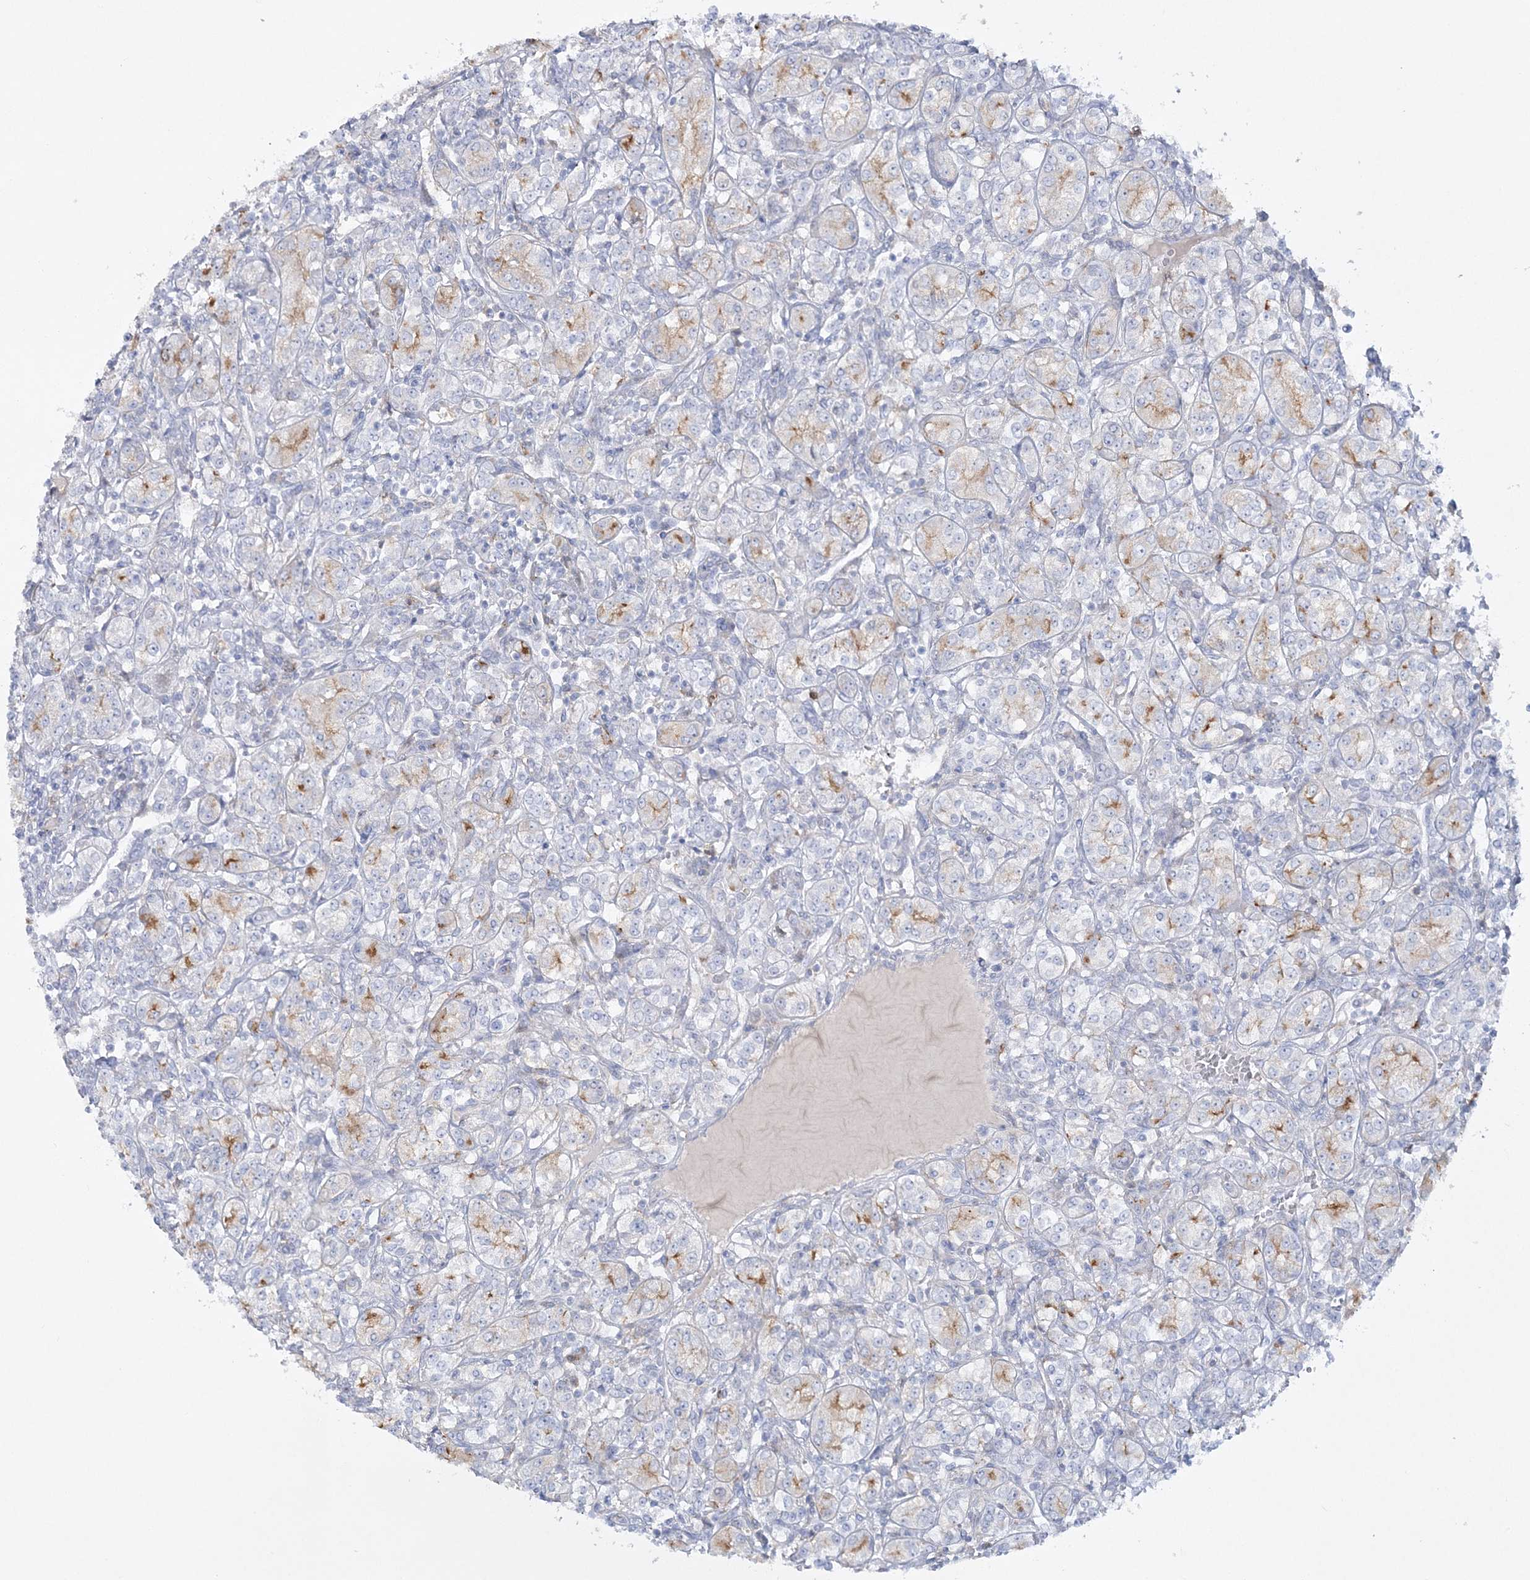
{"staining": {"intensity": "moderate", "quantity": "<25%", "location": "cytoplasmic/membranous"}, "tissue": "renal cancer", "cell_type": "Tumor cells", "image_type": "cancer", "snomed": [{"axis": "morphology", "description": "Adenocarcinoma, NOS"}, {"axis": "topography", "description": "Kidney"}], "caption": "About <25% of tumor cells in human adenocarcinoma (renal) exhibit moderate cytoplasmic/membranous protein expression as visualized by brown immunohistochemical staining.", "gene": "WDSUB1", "patient": {"sex": "male", "age": 77}}